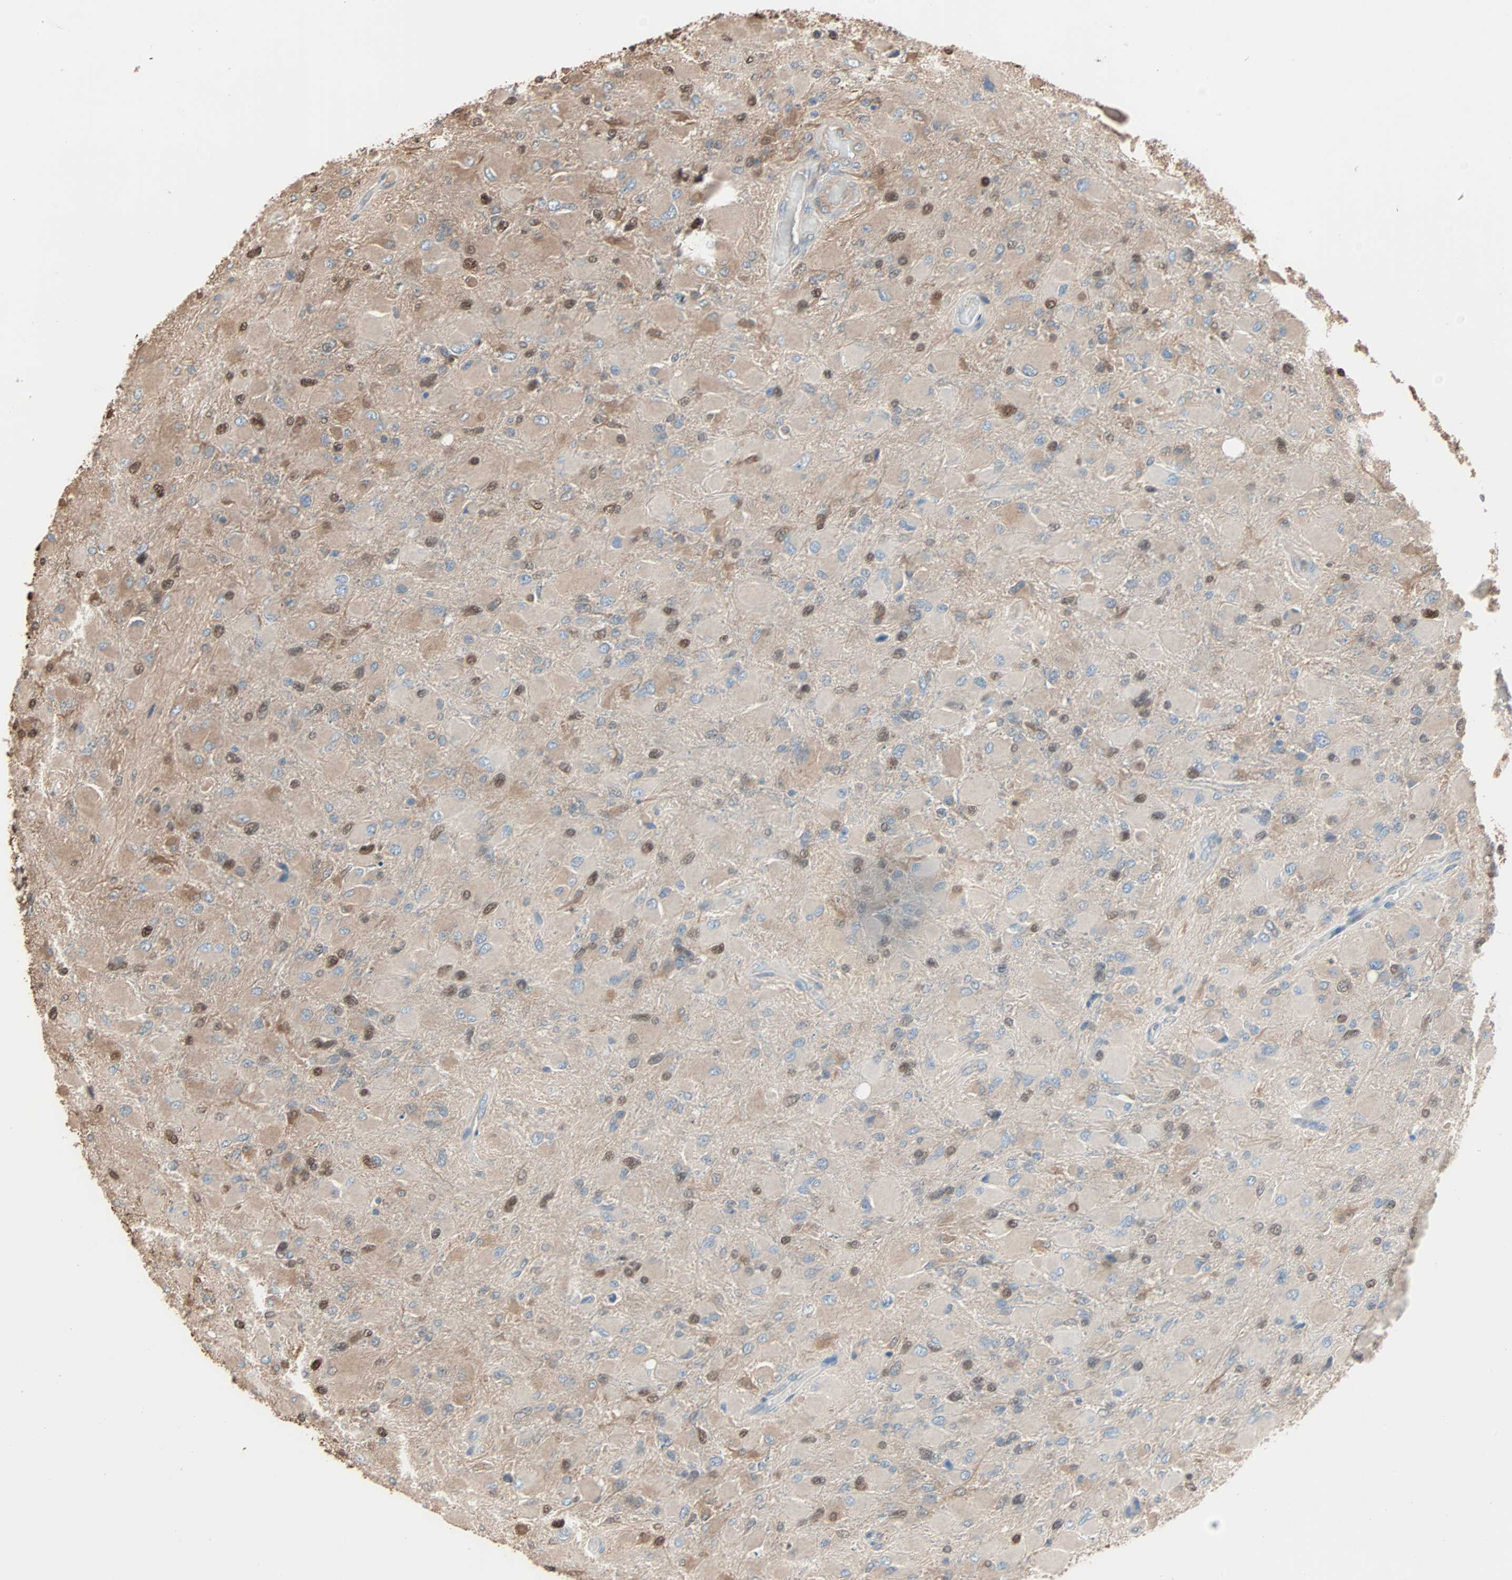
{"staining": {"intensity": "moderate", "quantity": "25%-75%", "location": "cytoplasmic/membranous,nuclear"}, "tissue": "glioma", "cell_type": "Tumor cells", "image_type": "cancer", "snomed": [{"axis": "morphology", "description": "Glioma, malignant, High grade"}, {"axis": "topography", "description": "Cerebral cortex"}], "caption": "Immunohistochemistry of human malignant glioma (high-grade) shows medium levels of moderate cytoplasmic/membranous and nuclear positivity in approximately 25%-75% of tumor cells.", "gene": "PRDX1", "patient": {"sex": "female", "age": 36}}